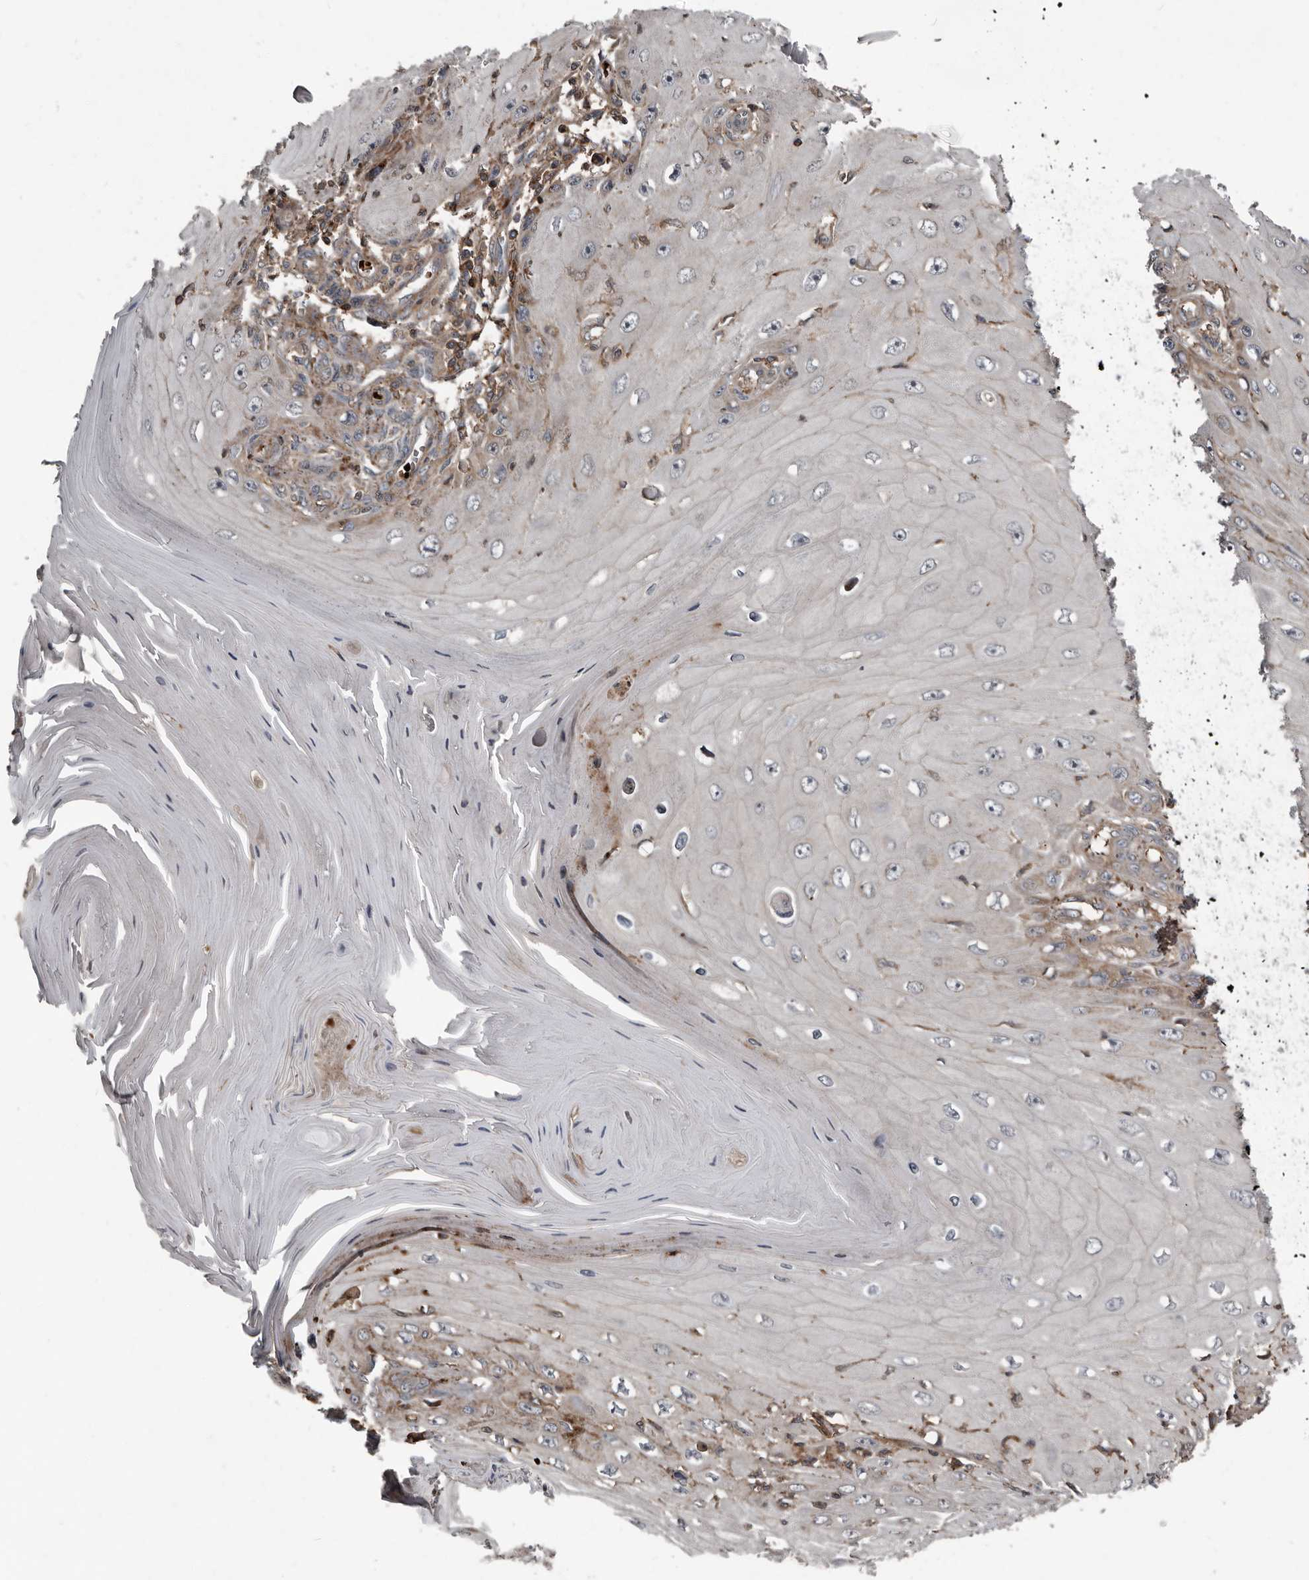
{"staining": {"intensity": "moderate", "quantity": "<25%", "location": "cytoplasmic/membranous"}, "tissue": "skin cancer", "cell_type": "Tumor cells", "image_type": "cancer", "snomed": [{"axis": "morphology", "description": "Squamous cell carcinoma, NOS"}, {"axis": "topography", "description": "Skin"}], "caption": "This is a histology image of immunohistochemistry staining of skin cancer, which shows moderate positivity in the cytoplasmic/membranous of tumor cells.", "gene": "FBXO31", "patient": {"sex": "female", "age": 73}}